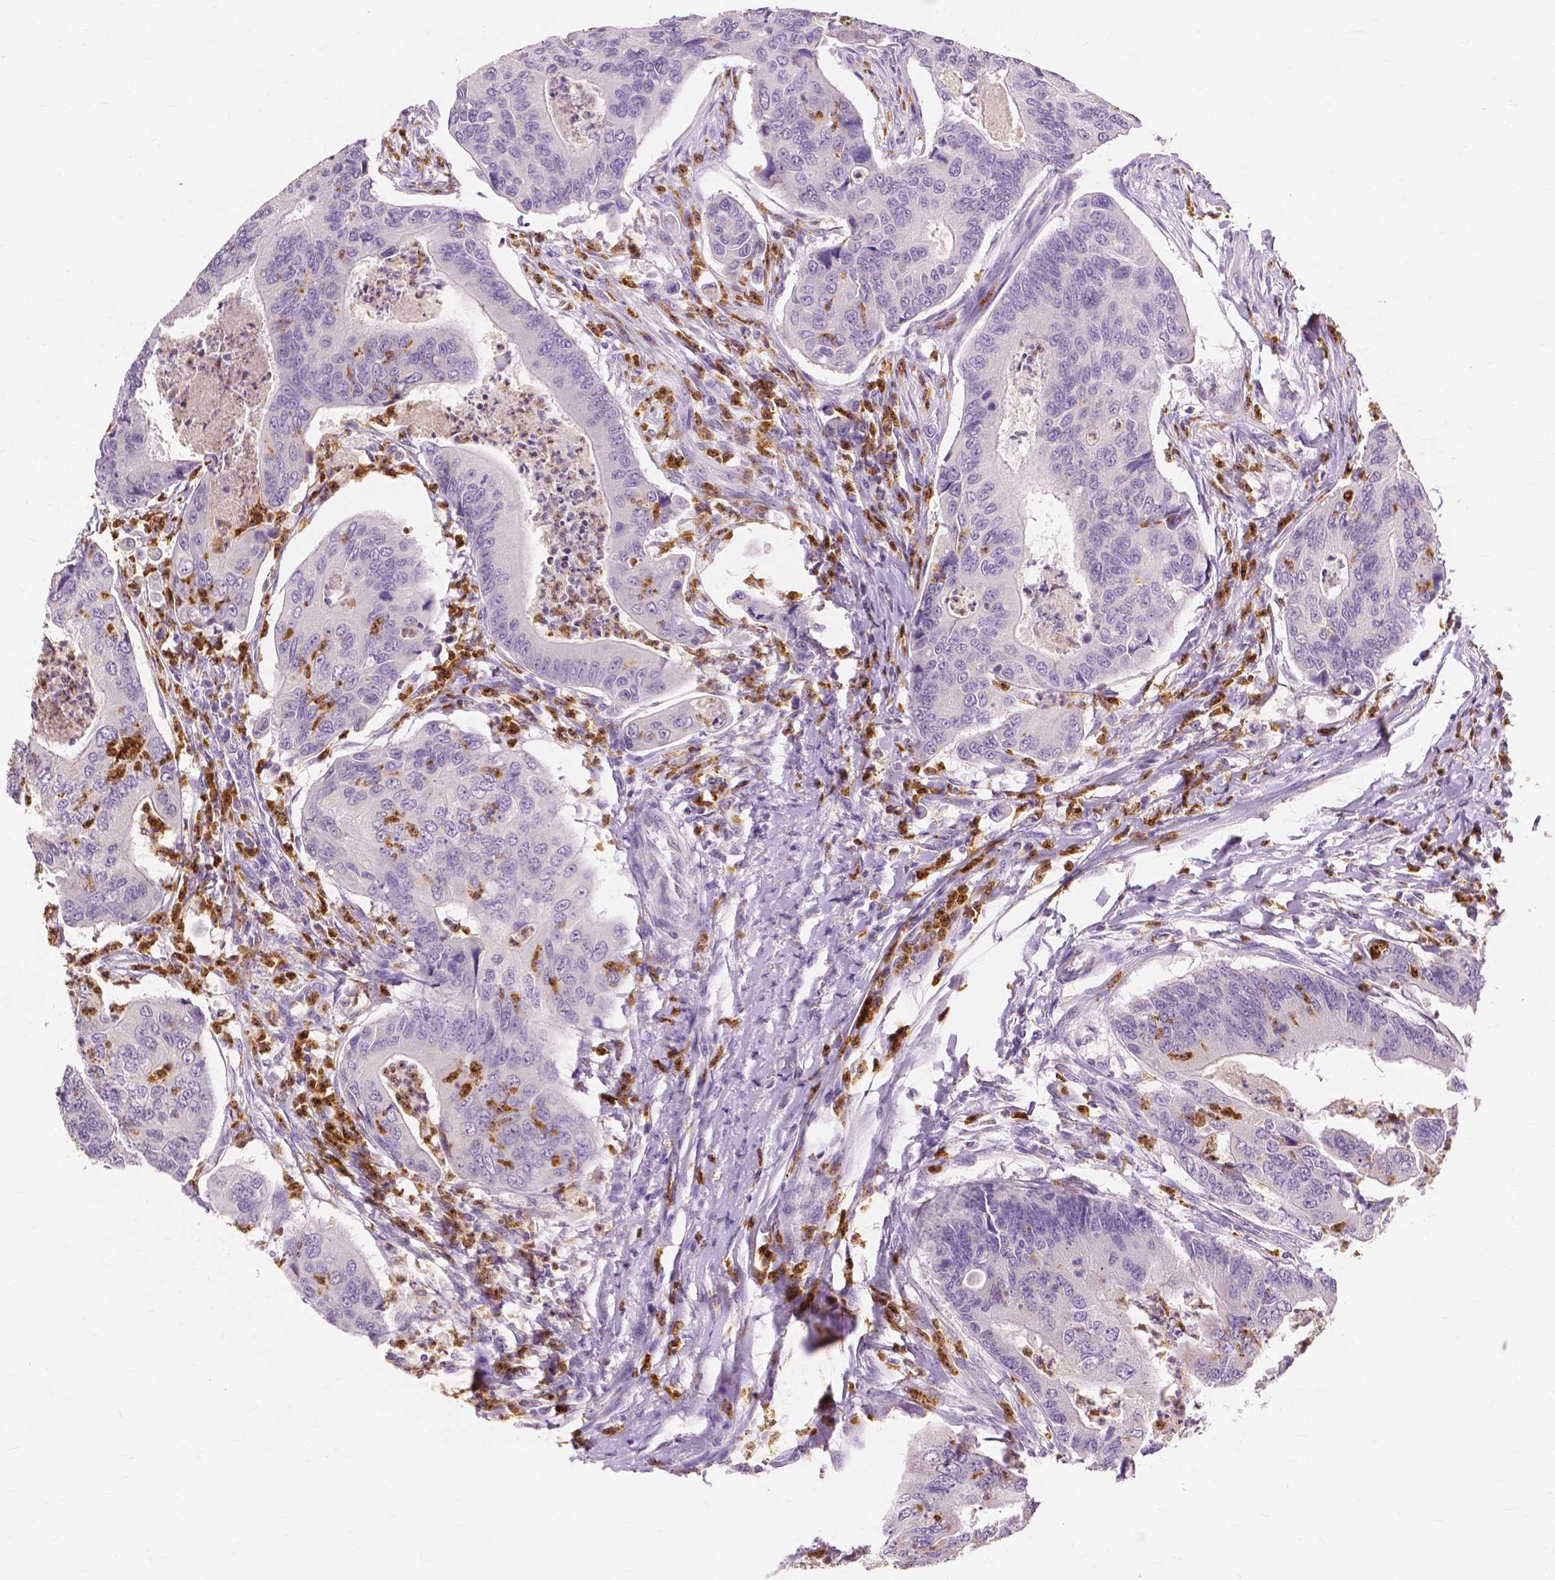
{"staining": {"intensity": "negative", "quantity": "none", "location": "none"}, "tissue": "colorectal cancer", "cell_type": "Tumor cells", "image_type": "cancer", "snomed": [{"axis": "morphology", "description": "Adenocarcinoma, NOS"}, {"axis": "topography", "description": "Colon"}], "caption": "There is no significant positivity in tumor cells of colorectal adenocarcinoma.", "gene": "CXCR2", "patient": {"sex": "female", "age": 67}}